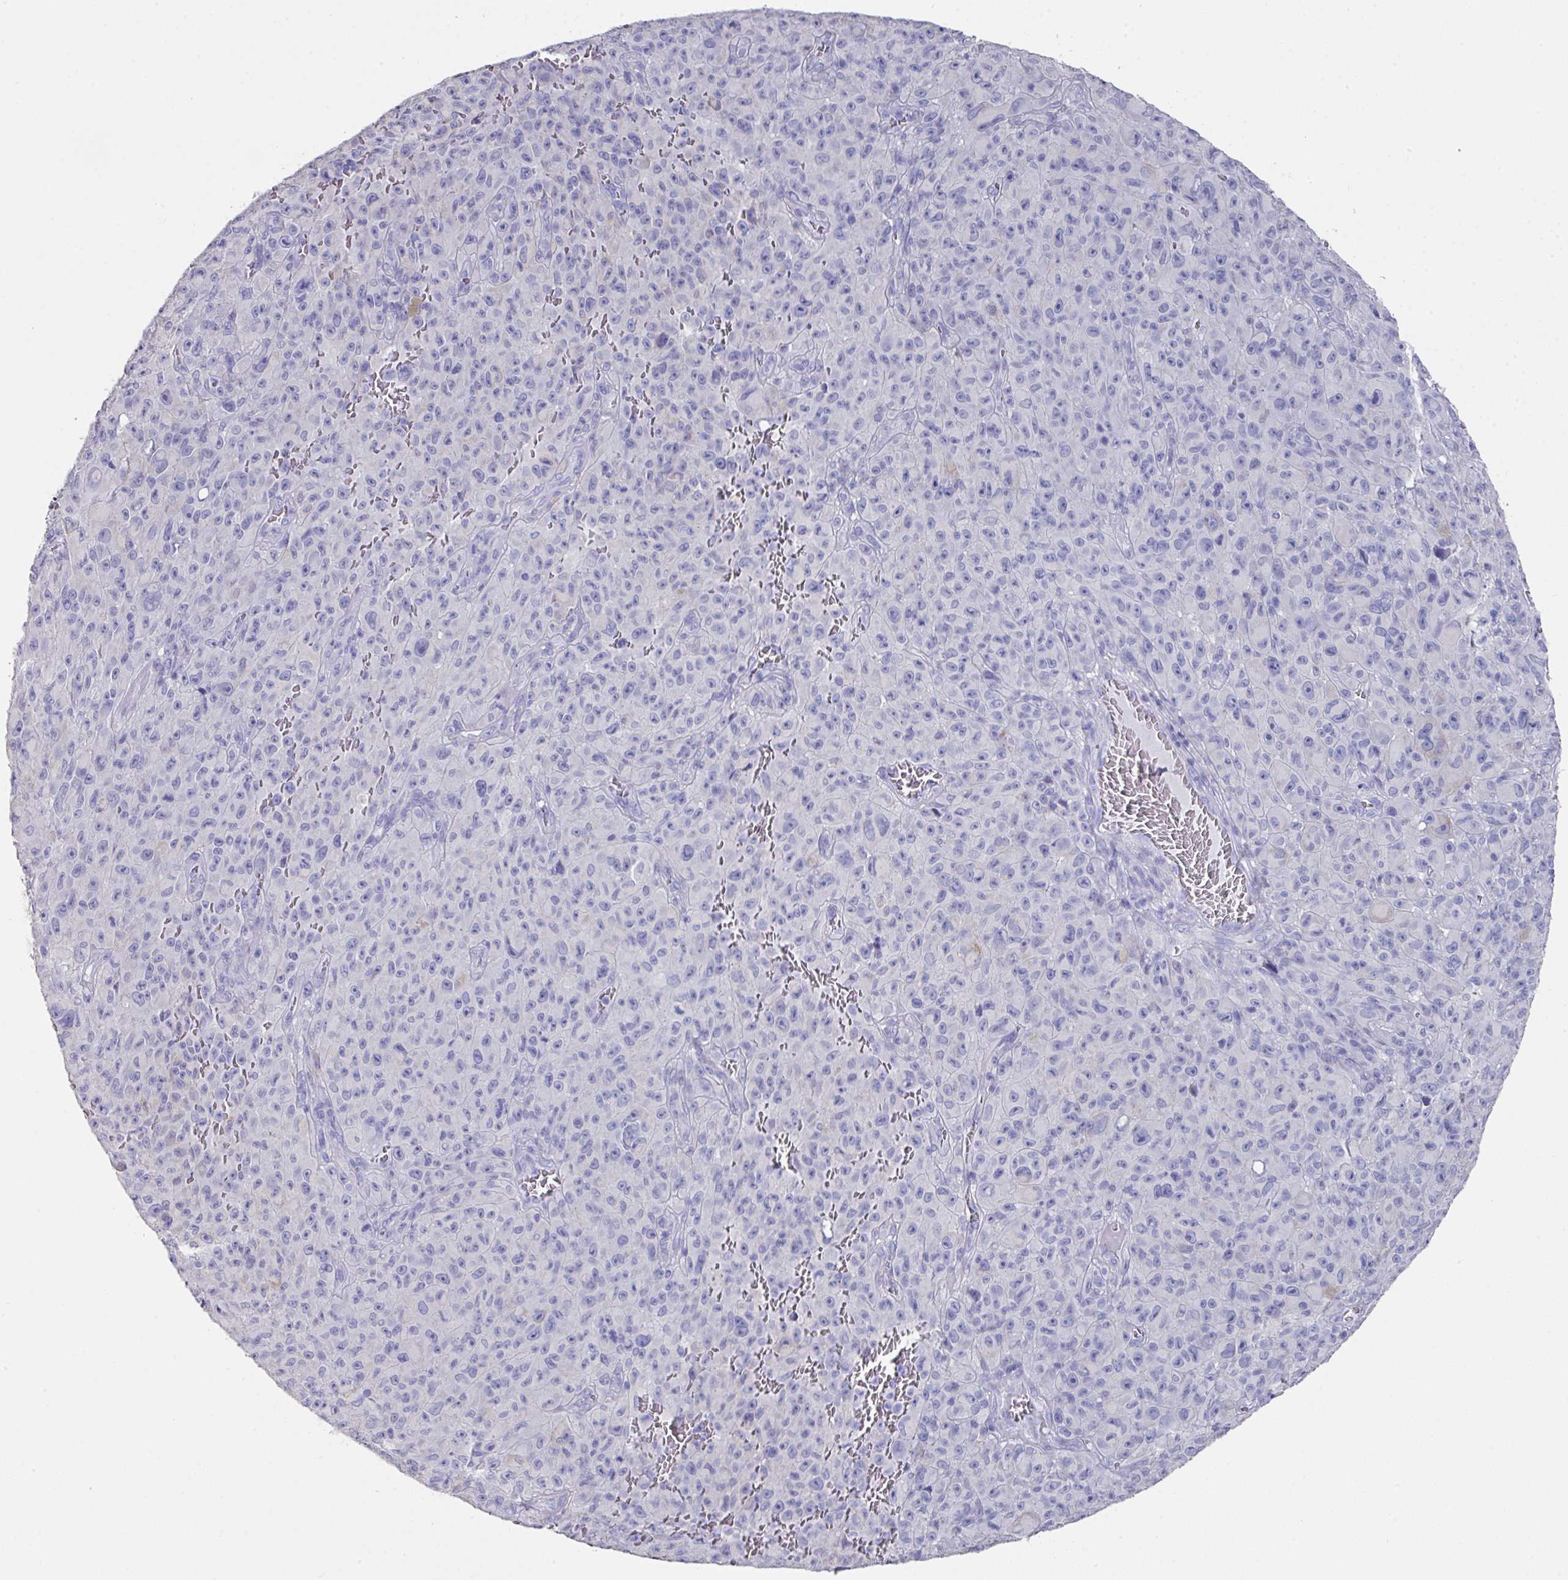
{"staining": {"intensity": "negative", "quantity": "none", "location": "none"}, "tissue": "melanoma", "cell_type": "Tumor cells", "image_type": "cancer", "snomed": [{"axis": "morphology", "description": "Malignant melanoma, NOS"}, {"axis": "topography", "description": "Skin"}], "caption": "Photomicrograph shows no significant protein positivity in tumor cells of melanoma.", "gene": "DAZL", "patient": {"sex": "female", "age": 82}}